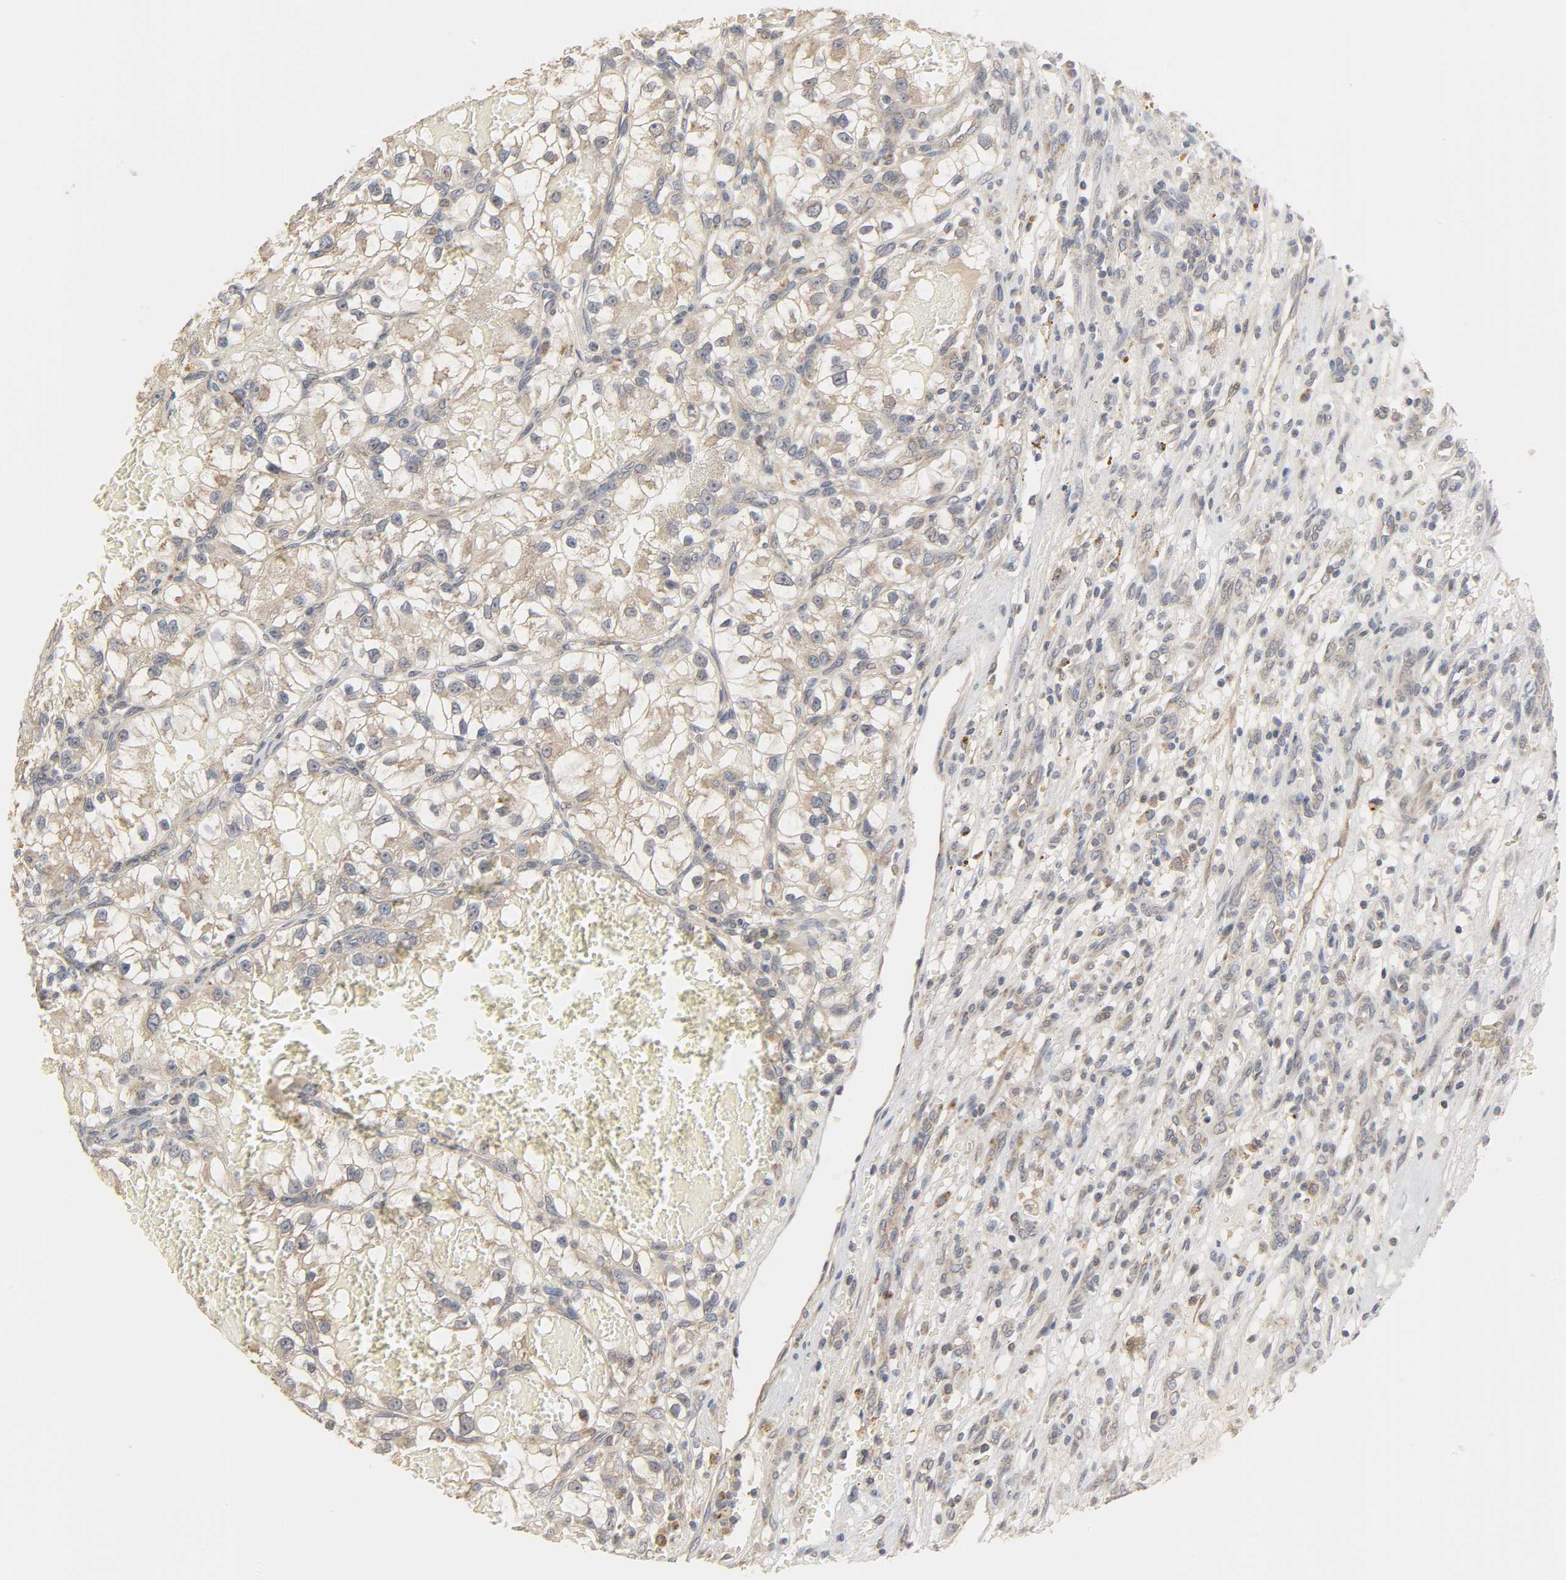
{"staining": {"intensity": "weak", "quantity": "25%-75%", "location": "cytoplasmic/membranous"}, "tissue": "renal cancer", "cell_type": "Tumor cells", "image_type": "cancer", "snomed": [{"axis": "morphology", "description": "Adenocarcinoma, NOS"}, {"axis": "topography", "description": "Kidney"}], "caption": "A brown stain highlights weak cytoplasmic/membranous expression of a protein in human renal adenocarcinoma tumor cells.", "gene": "CLEC4E", "patient": {"sex": "female", "age": 57}}